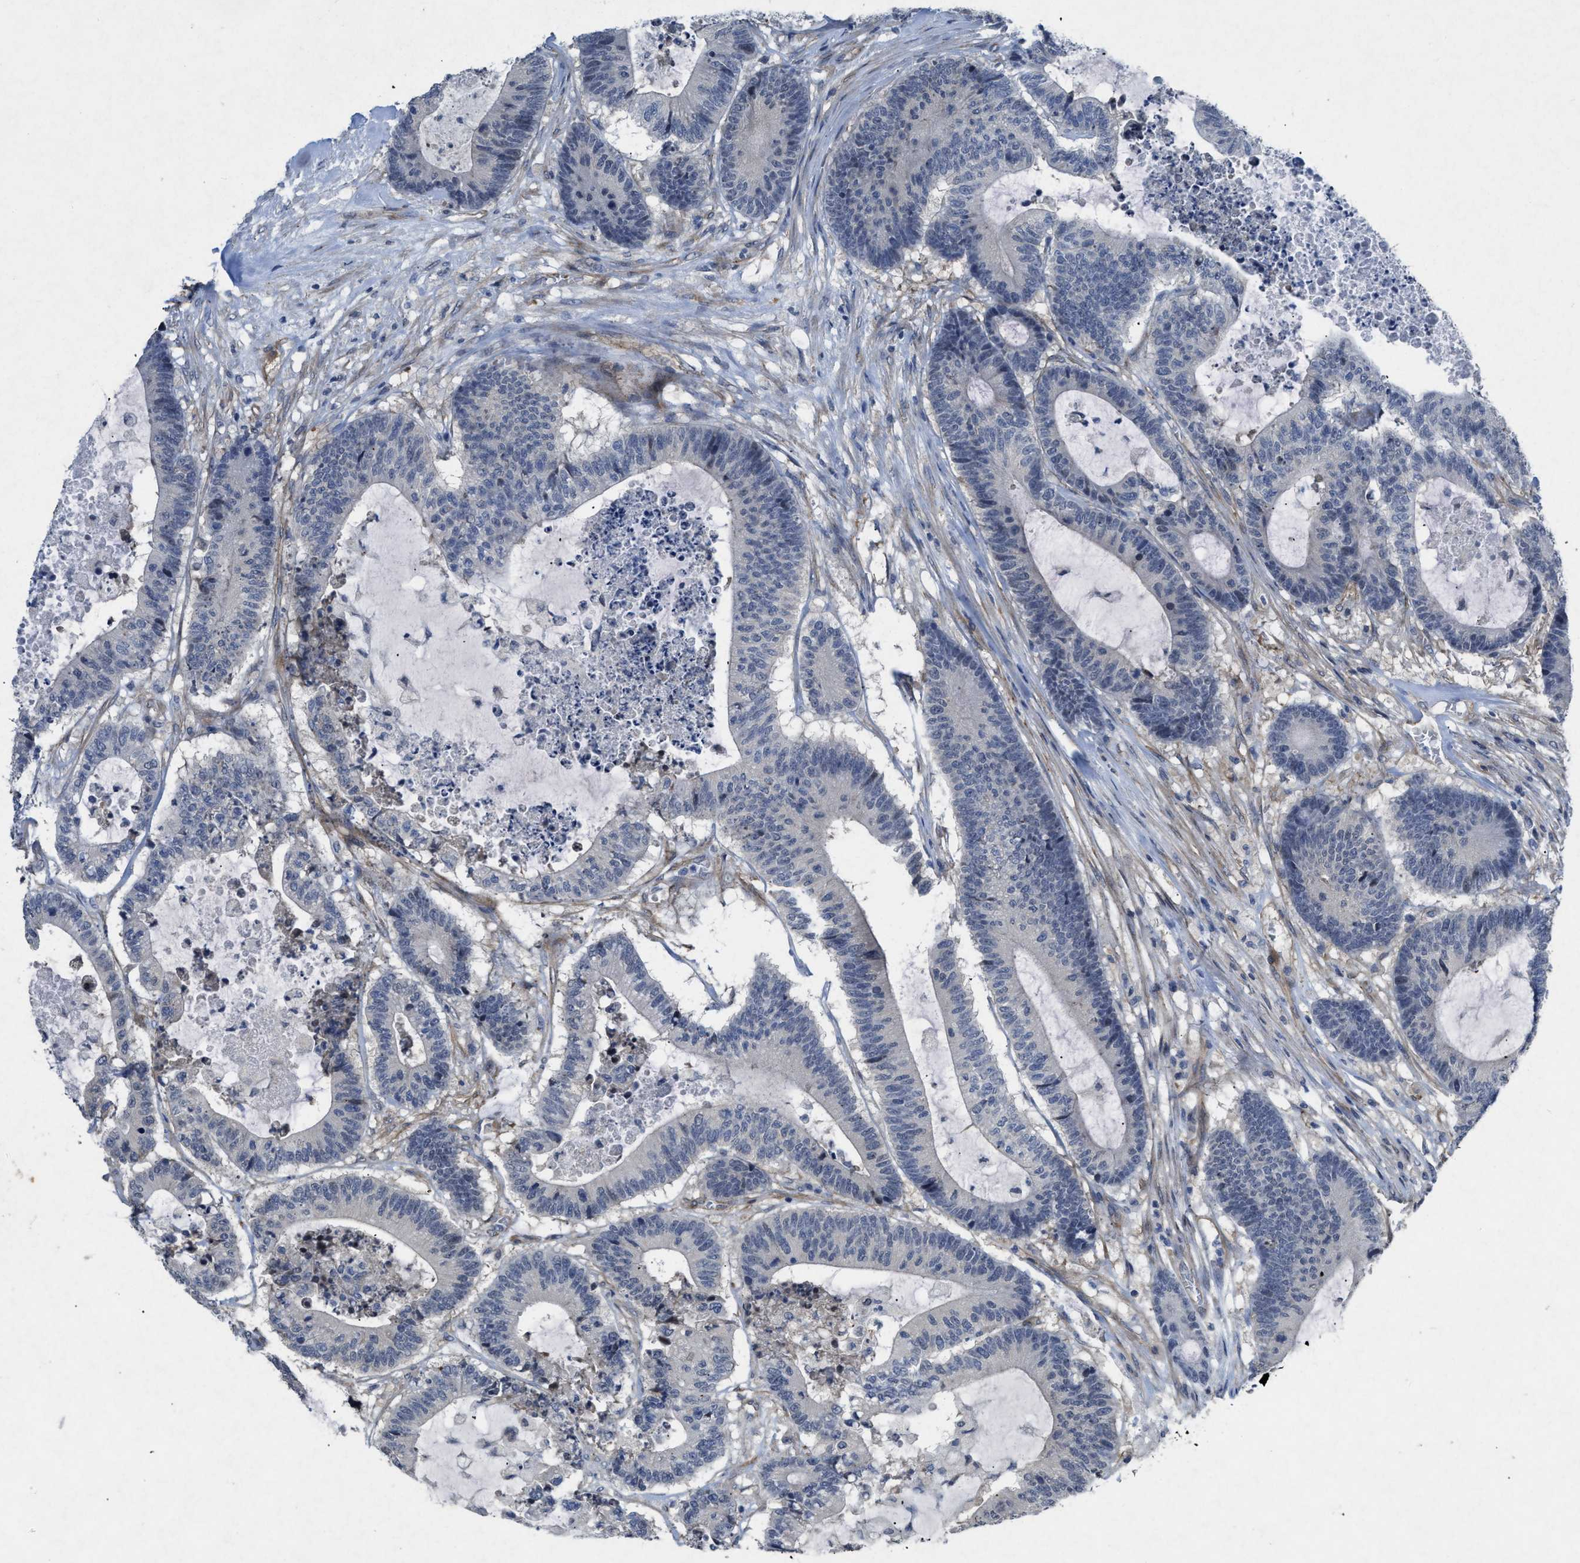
{"staining": {"intensity": "negative", "quantity": "none", "location": "none"}, "tissue": "colorectal cancer", "cell_type": "Tumor cells", "image_type": "cancer", "snomed": [{"axis": "morphology", "description": "Adenocarcinoma, NOS"}, {"axis": "topography", "description": "Colon"}], "caption": "Micrograph shows no significant protein staining in tumor cells of adenocarcinoma (colorectal).", "gene": "PDGFRA", "patient": {"sex": "female", "age": 84}}